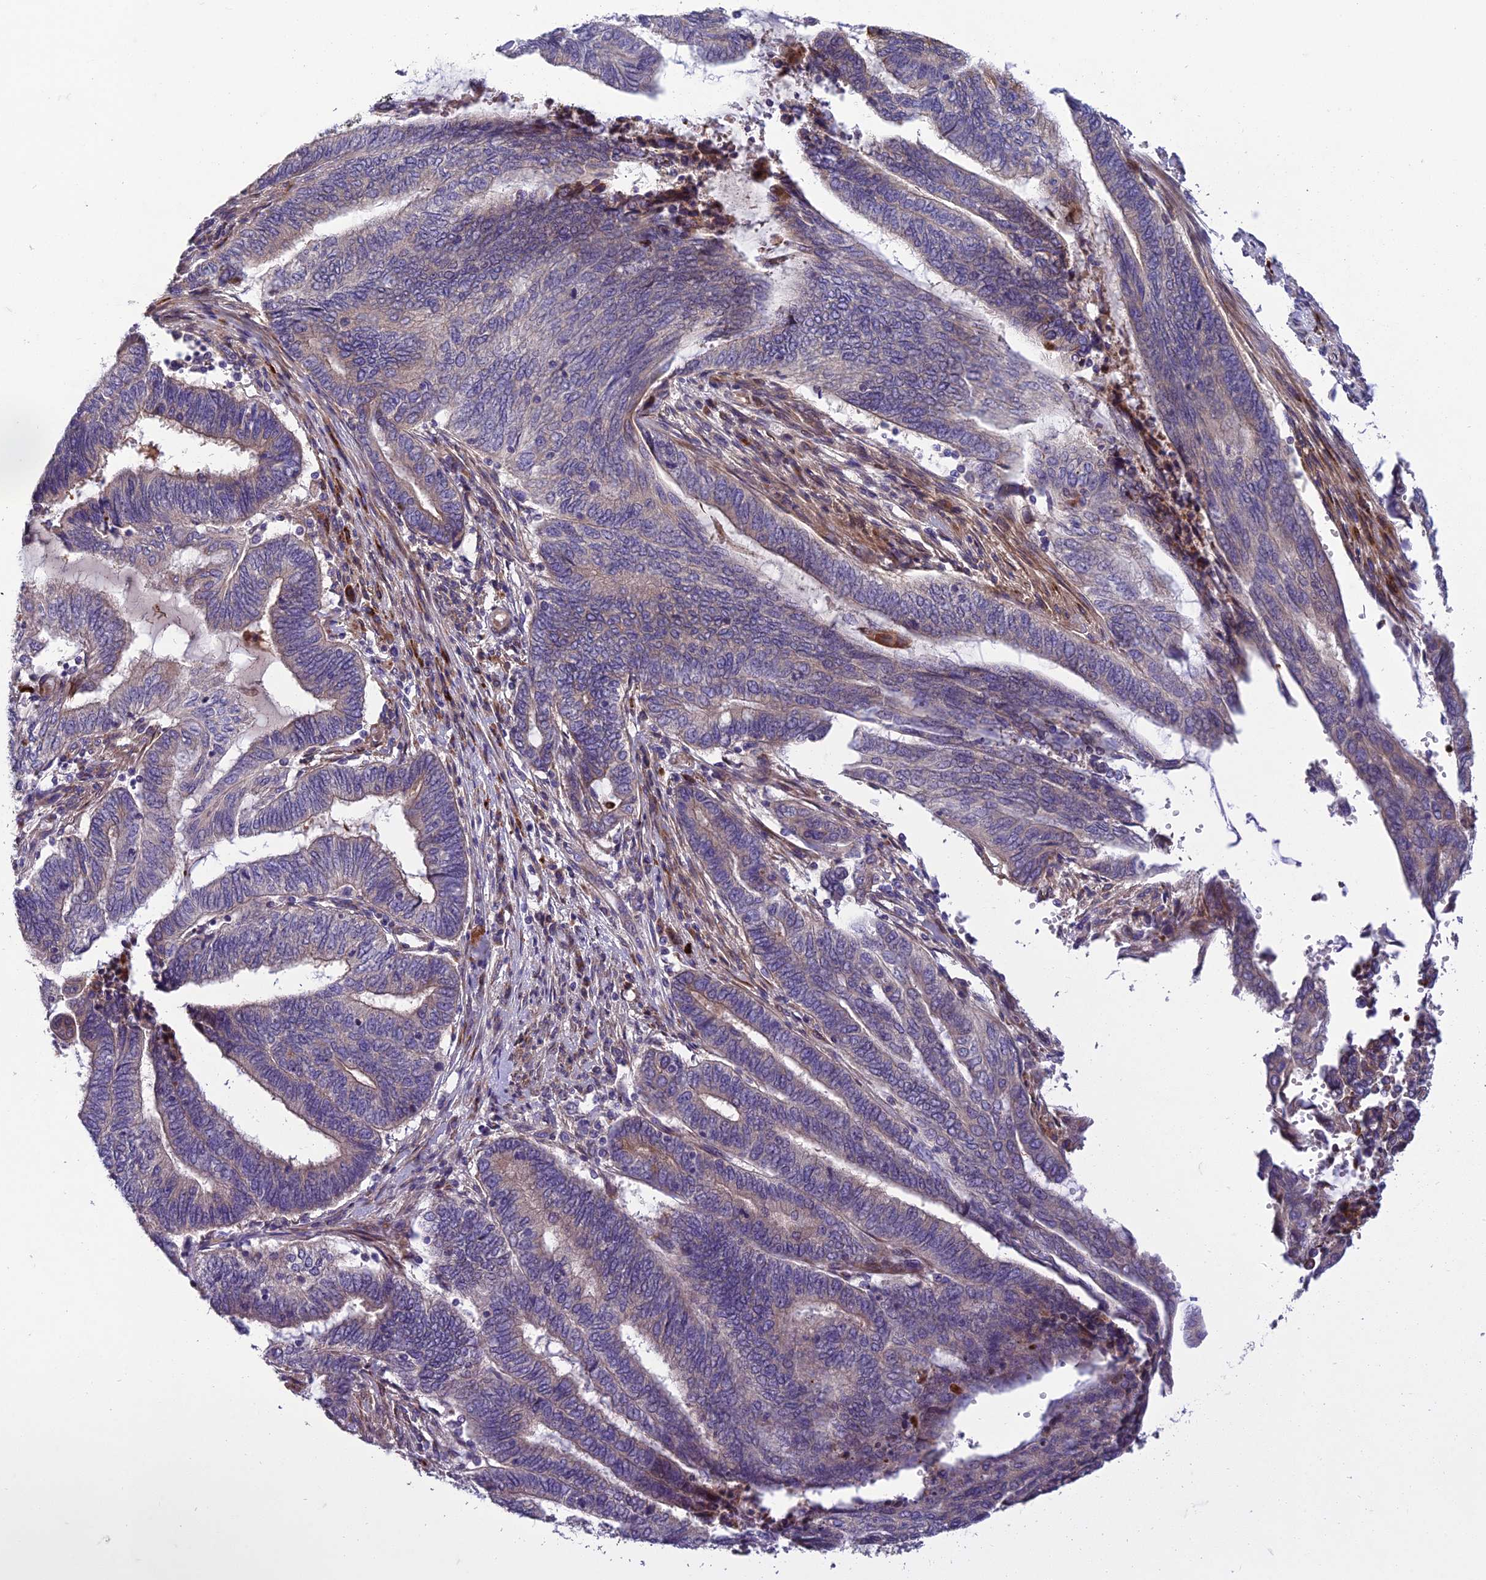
{"staining": {"intensity": "weak", "quantity": "<25%", "location": "cytoplasmic/membranous"}, "tissue": "endometrial cancer", "cell_type": "Tumor cells", "image_type": "cancer", "snomed": [{"axis": "morphology", "description": "Adenocarcinoma, NOS"}, {"axis": "topography", "description": "Uterus"}, {"axis": "topography", "description": "Endometrium"}], "caption": "Immunohistochemical staining of human endometrial cancer (adenocarcinoma) demonstrates no significant expression in tumor cells.", "gene": "ADIPOR2", "patient": {"sex": "female", "age": 70}}